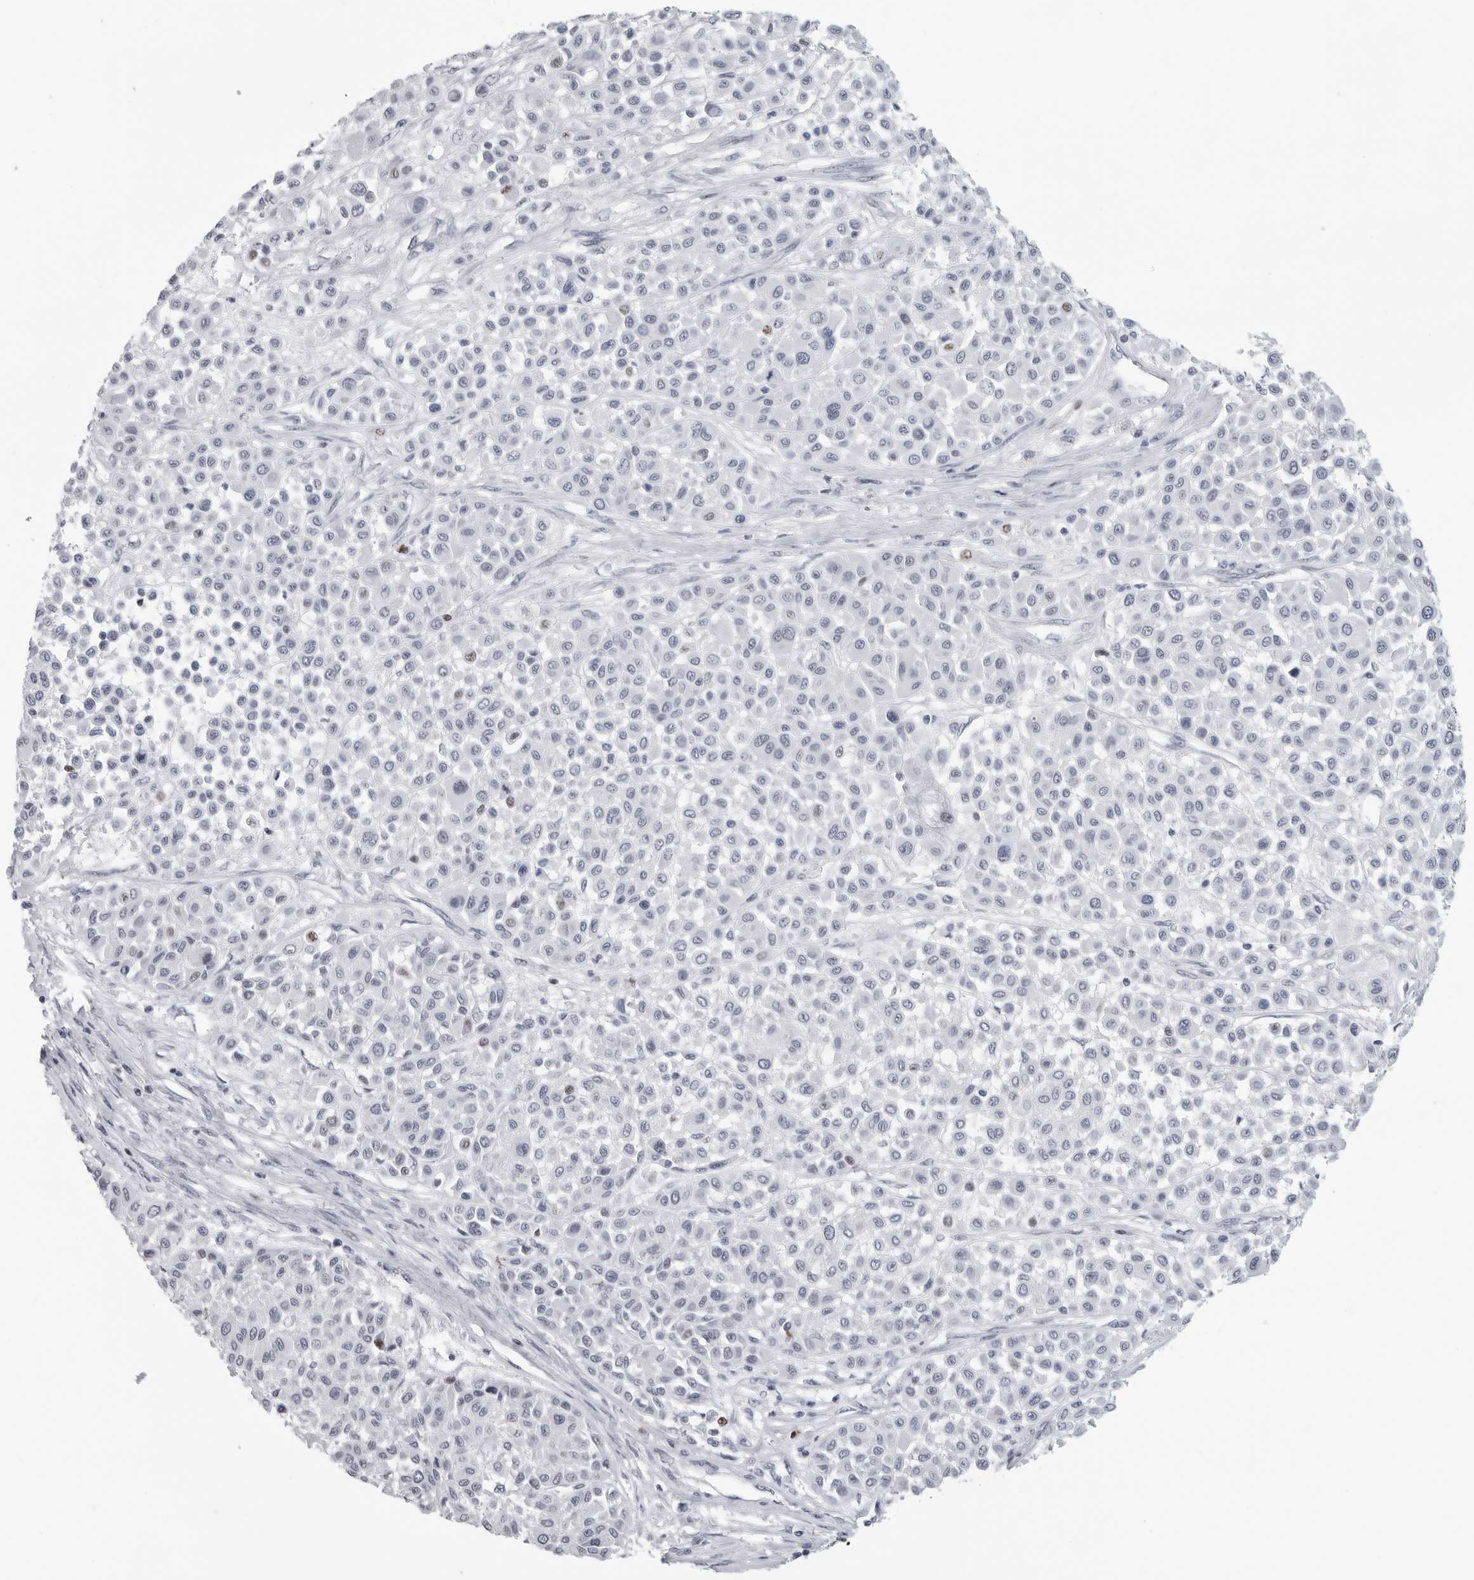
{"staining": {"intensity": "negative", "quantity": "none", "location": "none"}, "tissue": "melanoma", "cell_type": "Tumor cells", "image_type": "cancer", "snomed": [{"axis": "morphology", "description": "Malignant melanoma, Metastatic site"}, {"axis": "topography", "description": "Soft tissue"}], "caption": "High magnification brightfield microscopy of melanoma stained with DAB (brown) and counterstained with hematoxylin (blue): tumor cells show no significant positivity.", "gene": "SATB2", "patient": {"sex": "male", "age": 41}}